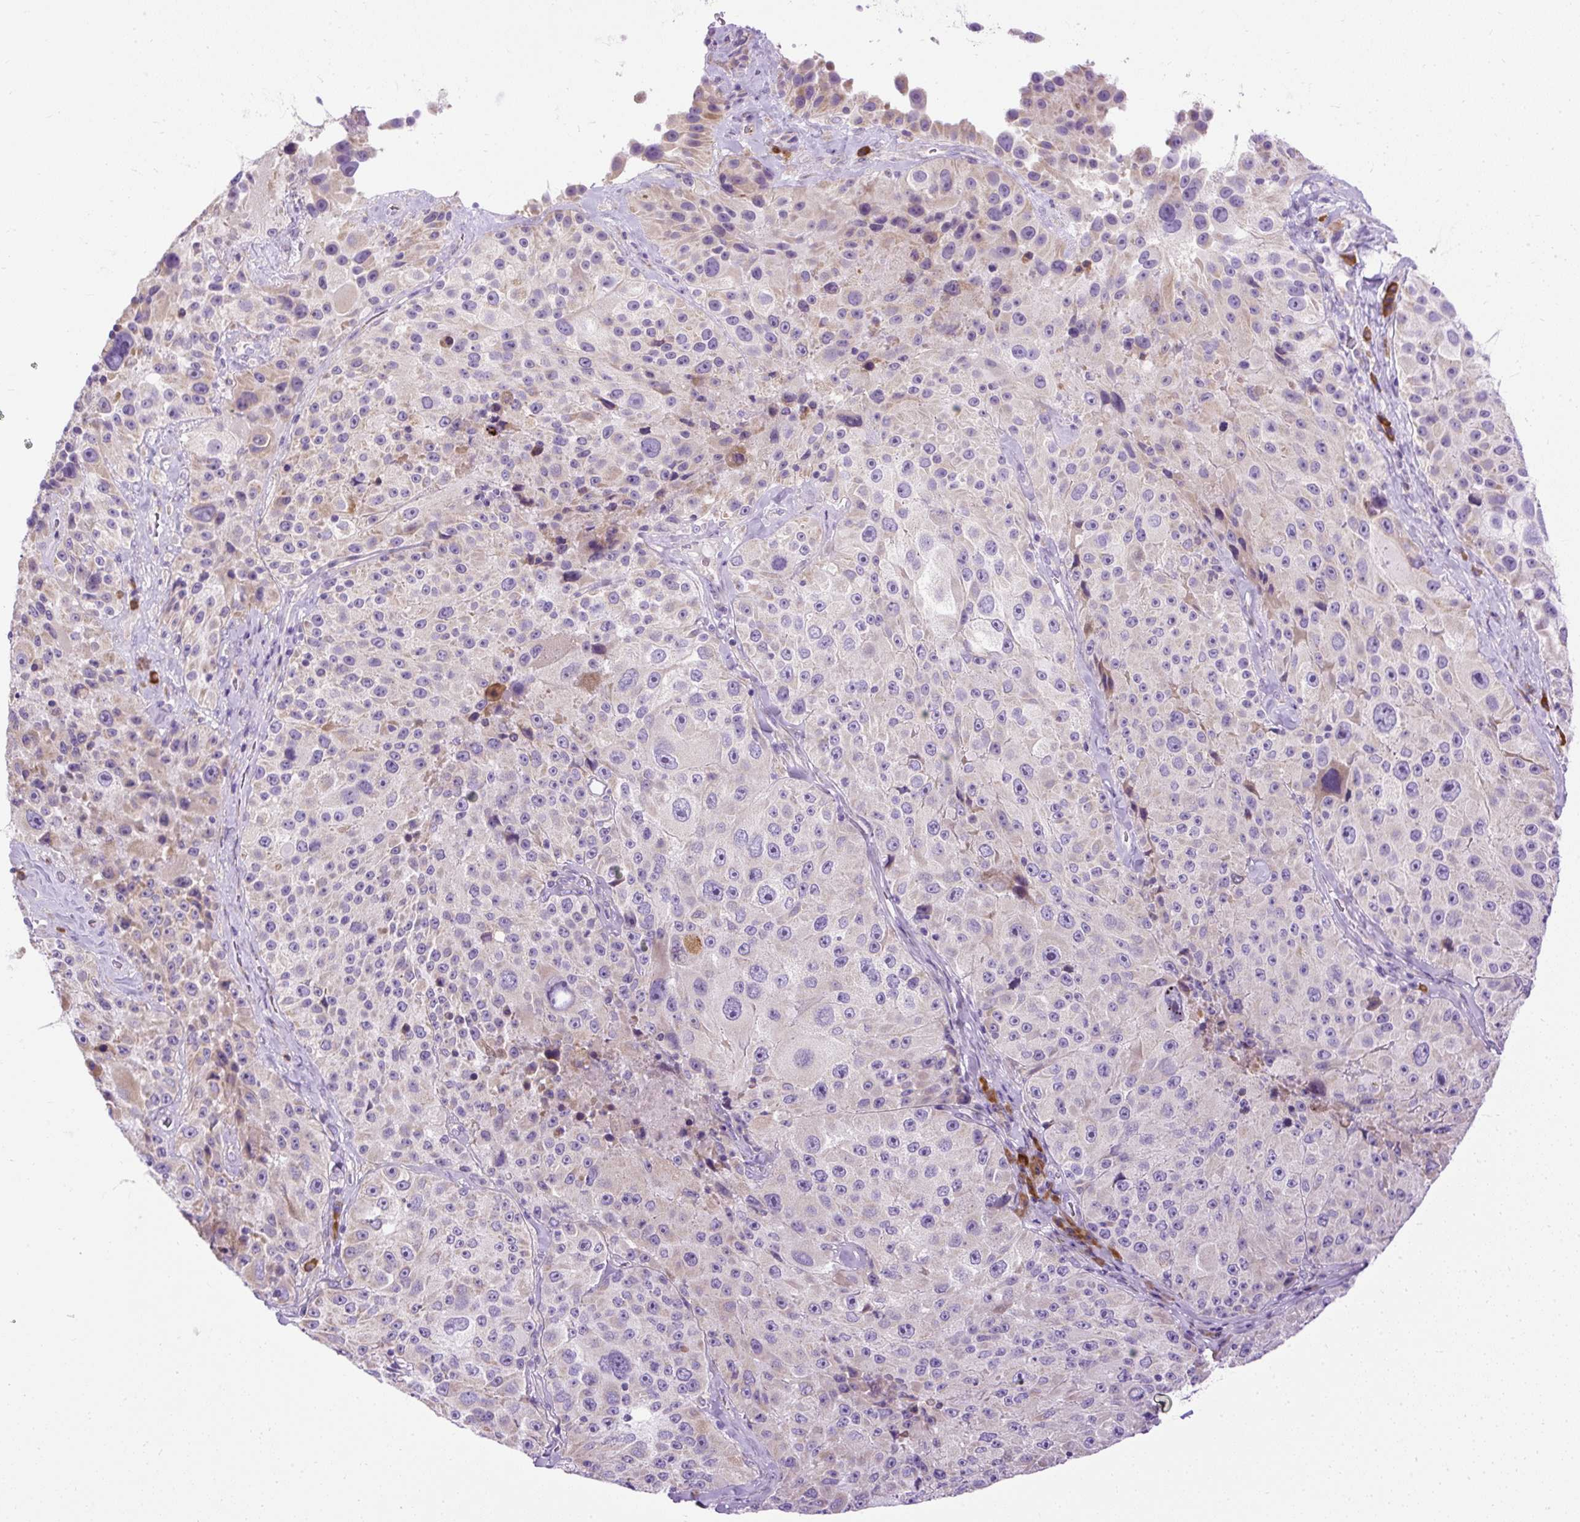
{"staining": {"intensity": "weak", "quantity": "<25%", "location": "cytoplasmic/membranous"}, "tissue": "melanoma", "cell_type": "Tumor cells", "image_type": "cancer", "snomed": [{"axis": "morphology", "description": "Malignant melanoma, Metastatic site"}, {"axis": "topography", "description": "Lymph node"}], "caption": "Melanoma stained for a protein using immunohistochemistry (IHC) displays no positivity tumor cells.", "gene": "SYBU", "patient": {"sex": "male", "age": 62}}